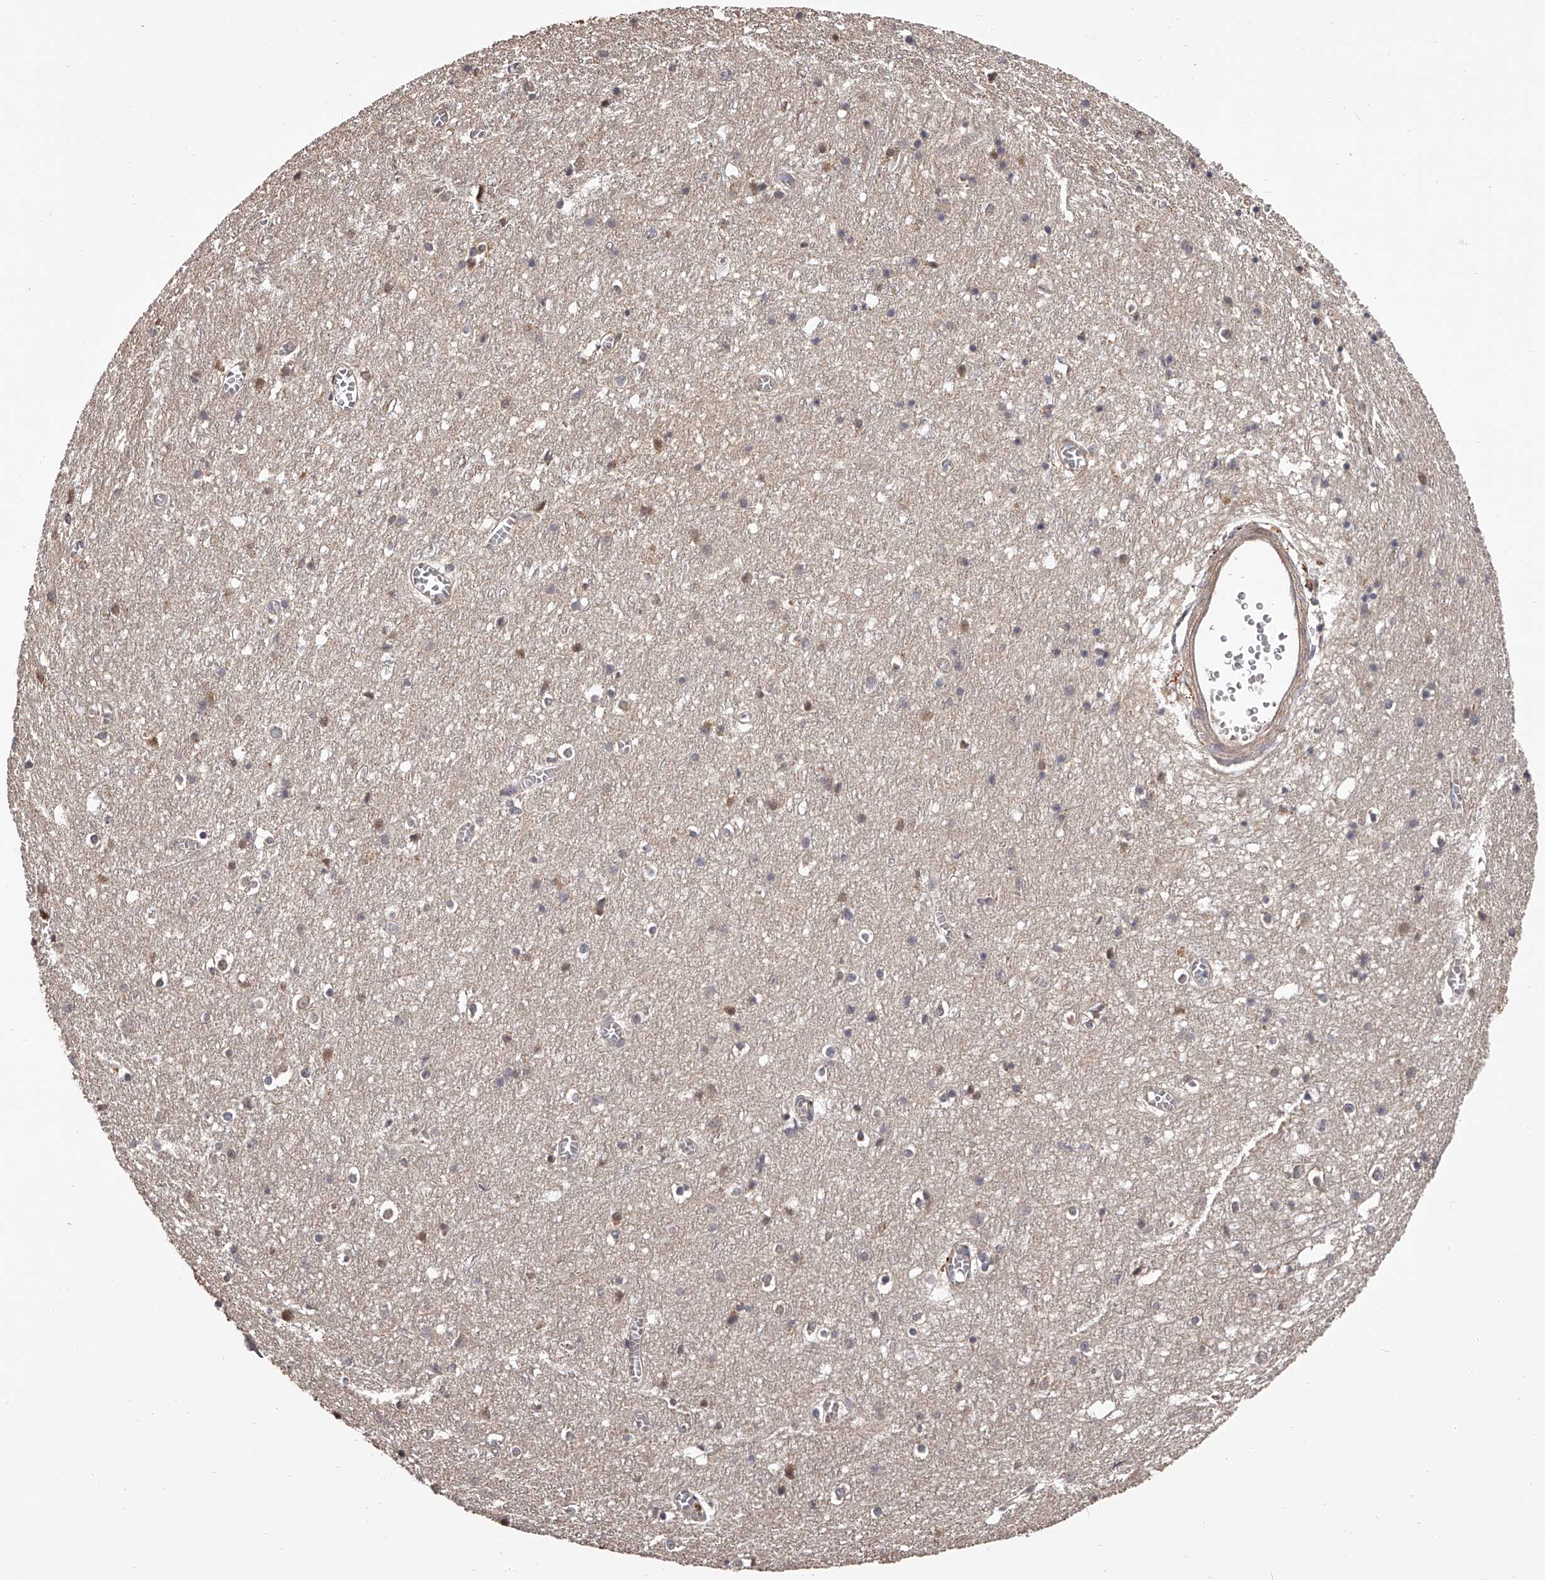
{"staining": {"intensity": "weak", "quantity": "25%-75%", "location": "cytoplasmic/membranous"}, "tissue": "cerebral cortex", "cell_type": "Endothelial cells", "image_type": "normal", "snomed": [{"axis": "morphology", "description": "Normal tissue, NOS"}, {"axis": "topography", "description": "Cerebral cortex"}], "caption": "Protein staining of unremarkable cerebral cortex exhibits weak cytoplasmic/membranous positivity in approximately 25%-75% of endothelial cells. (DAB IHC with brightfield microscopy, high magnification).", "gene": "PFDN2", "patient": {"sex": "female", "age": 64}}